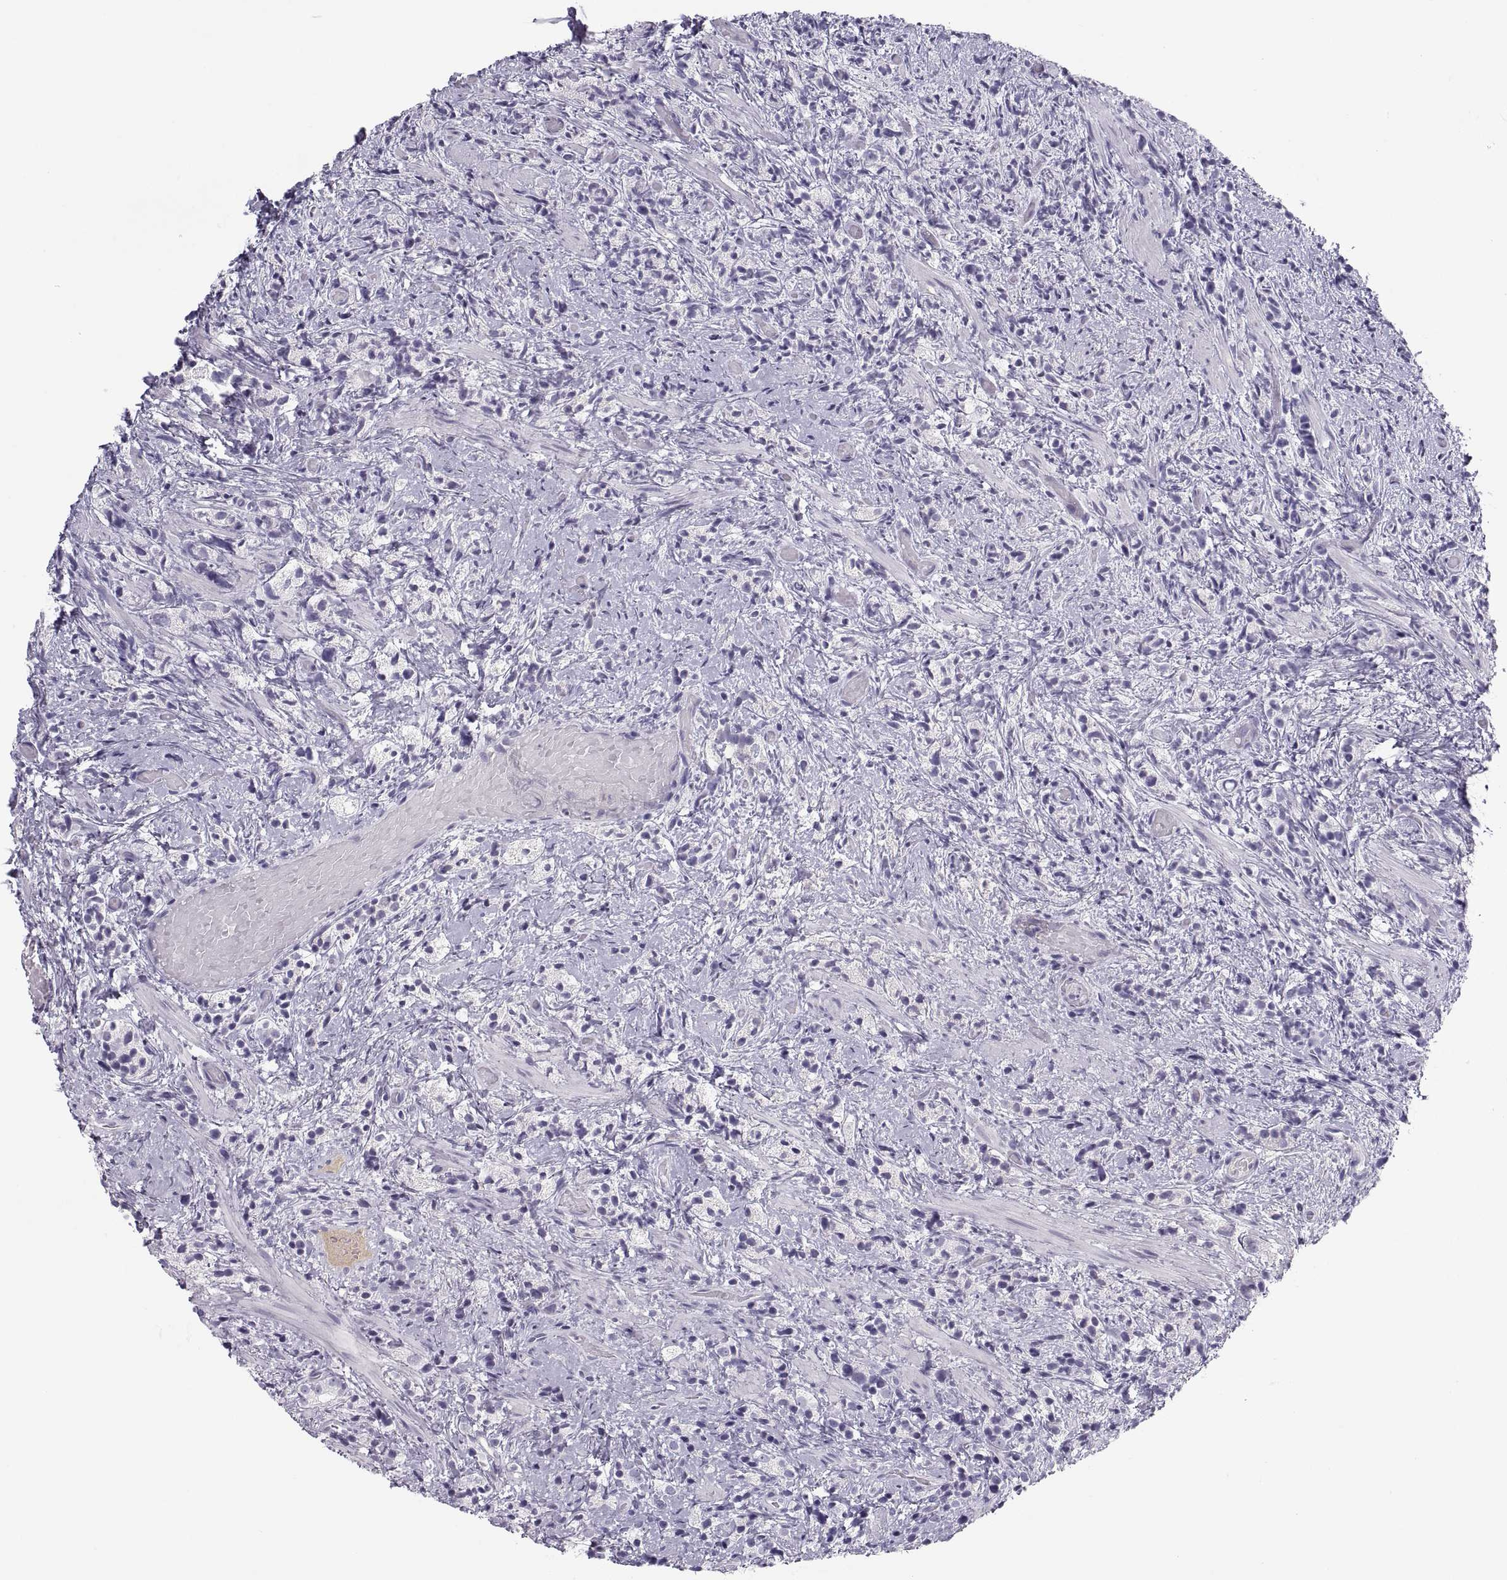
{"staining": {"intensity": "negative", "quantity": "none", "location": "none"}, "tissue": "prostate cancer", "cell_type": "Tumor cells", "image_type": "cancer", "snomed": [{"axis": "morphology", "description": "Adenocarcinoma, High grade"}, {"axis": "topography", "description": "Prostate"}], "caption": "Immunohistochemistry (IHC) photomicrograph of neoplastic tissue: prostate high-grade adenocarcinoma stained with DAB shows no significant protein expression in tumor cells.", "gene": "MAGEB2", "patient": {"sex": "male", "age": 53}}